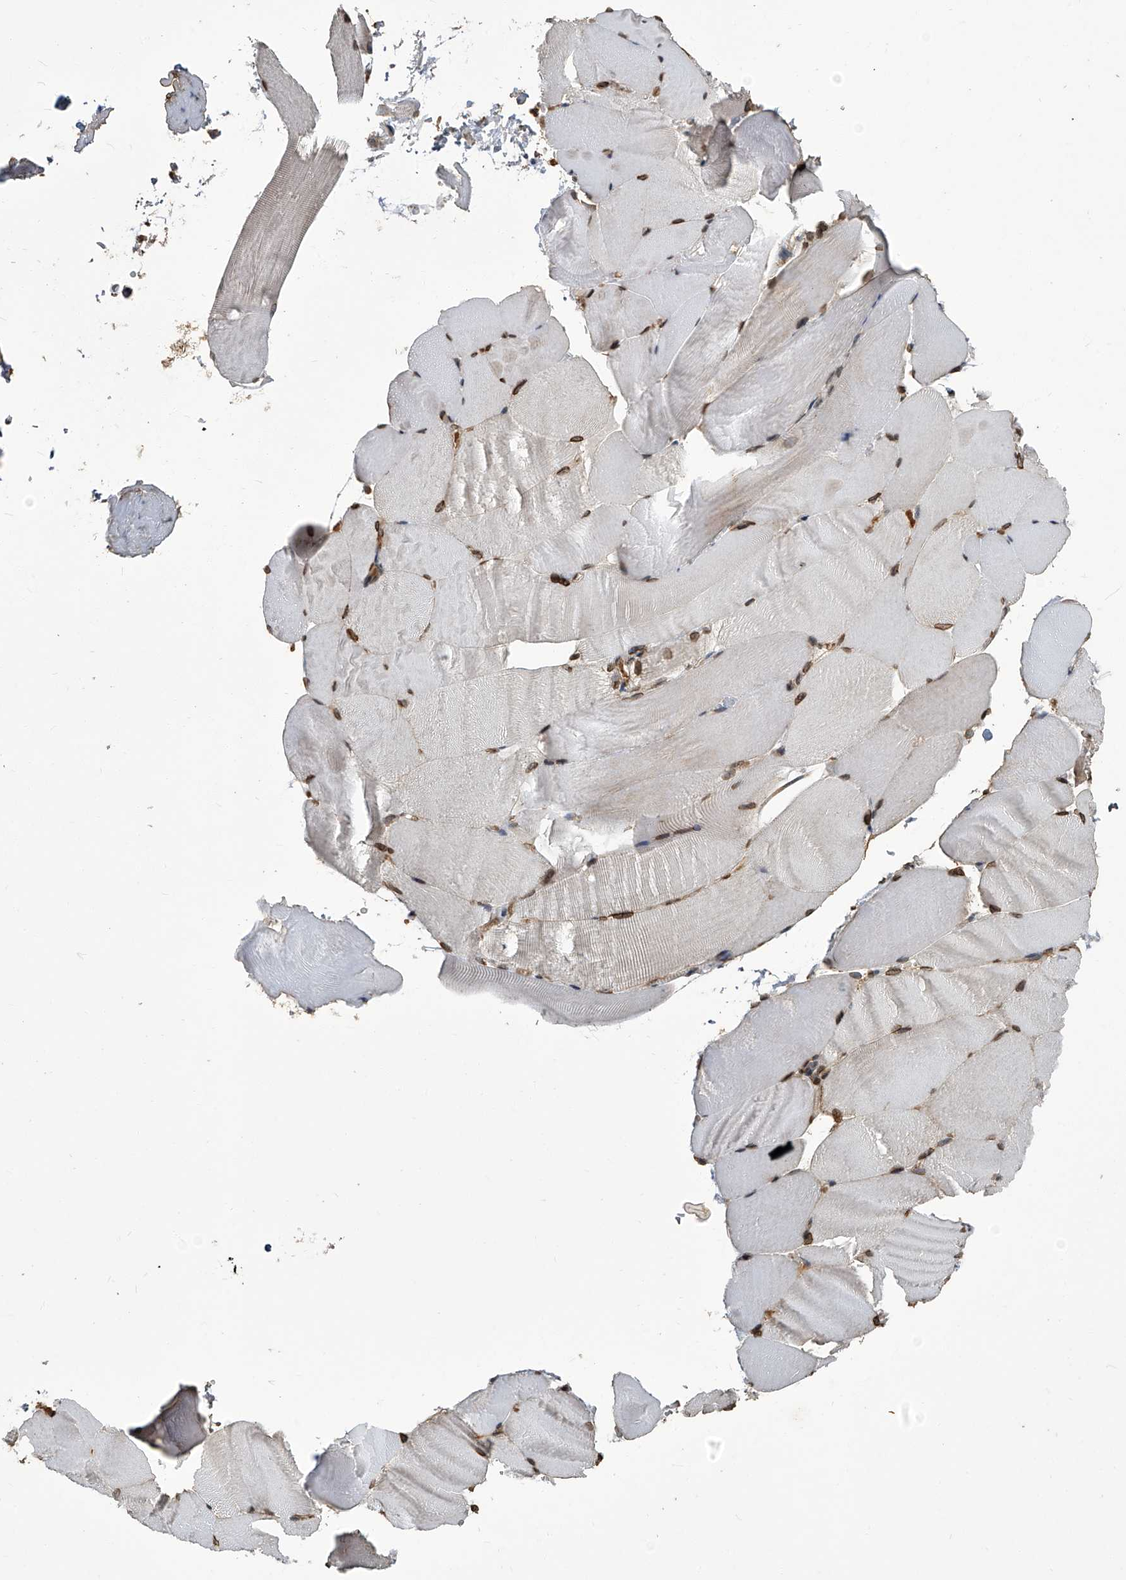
{"staining": {"intensity": "moderate", "quantity": ">75%", "location": "nuclear"}, "tissue": "skeletal muscle", "cell_type": "Myocytes", "image_type": "normal", "snomed": [{"axis": "morphology", "description": "Normal tissue, NOS"}, {"axis": "topography", "description": "Skeletal muscle"}, {"axis": "topography", "description": "Parathyroid gland"}], "caption": "Immunohistochemical staining of normal human skeletal muscle exhibits >75% levels of moderate nuclear protein staining in approximately >75% of myocytes. (brown staining indicates protein expression, while blue staining denotes nuclei).", "gene": "GPR132", "patient": {"sex": "female", "age": 37}}